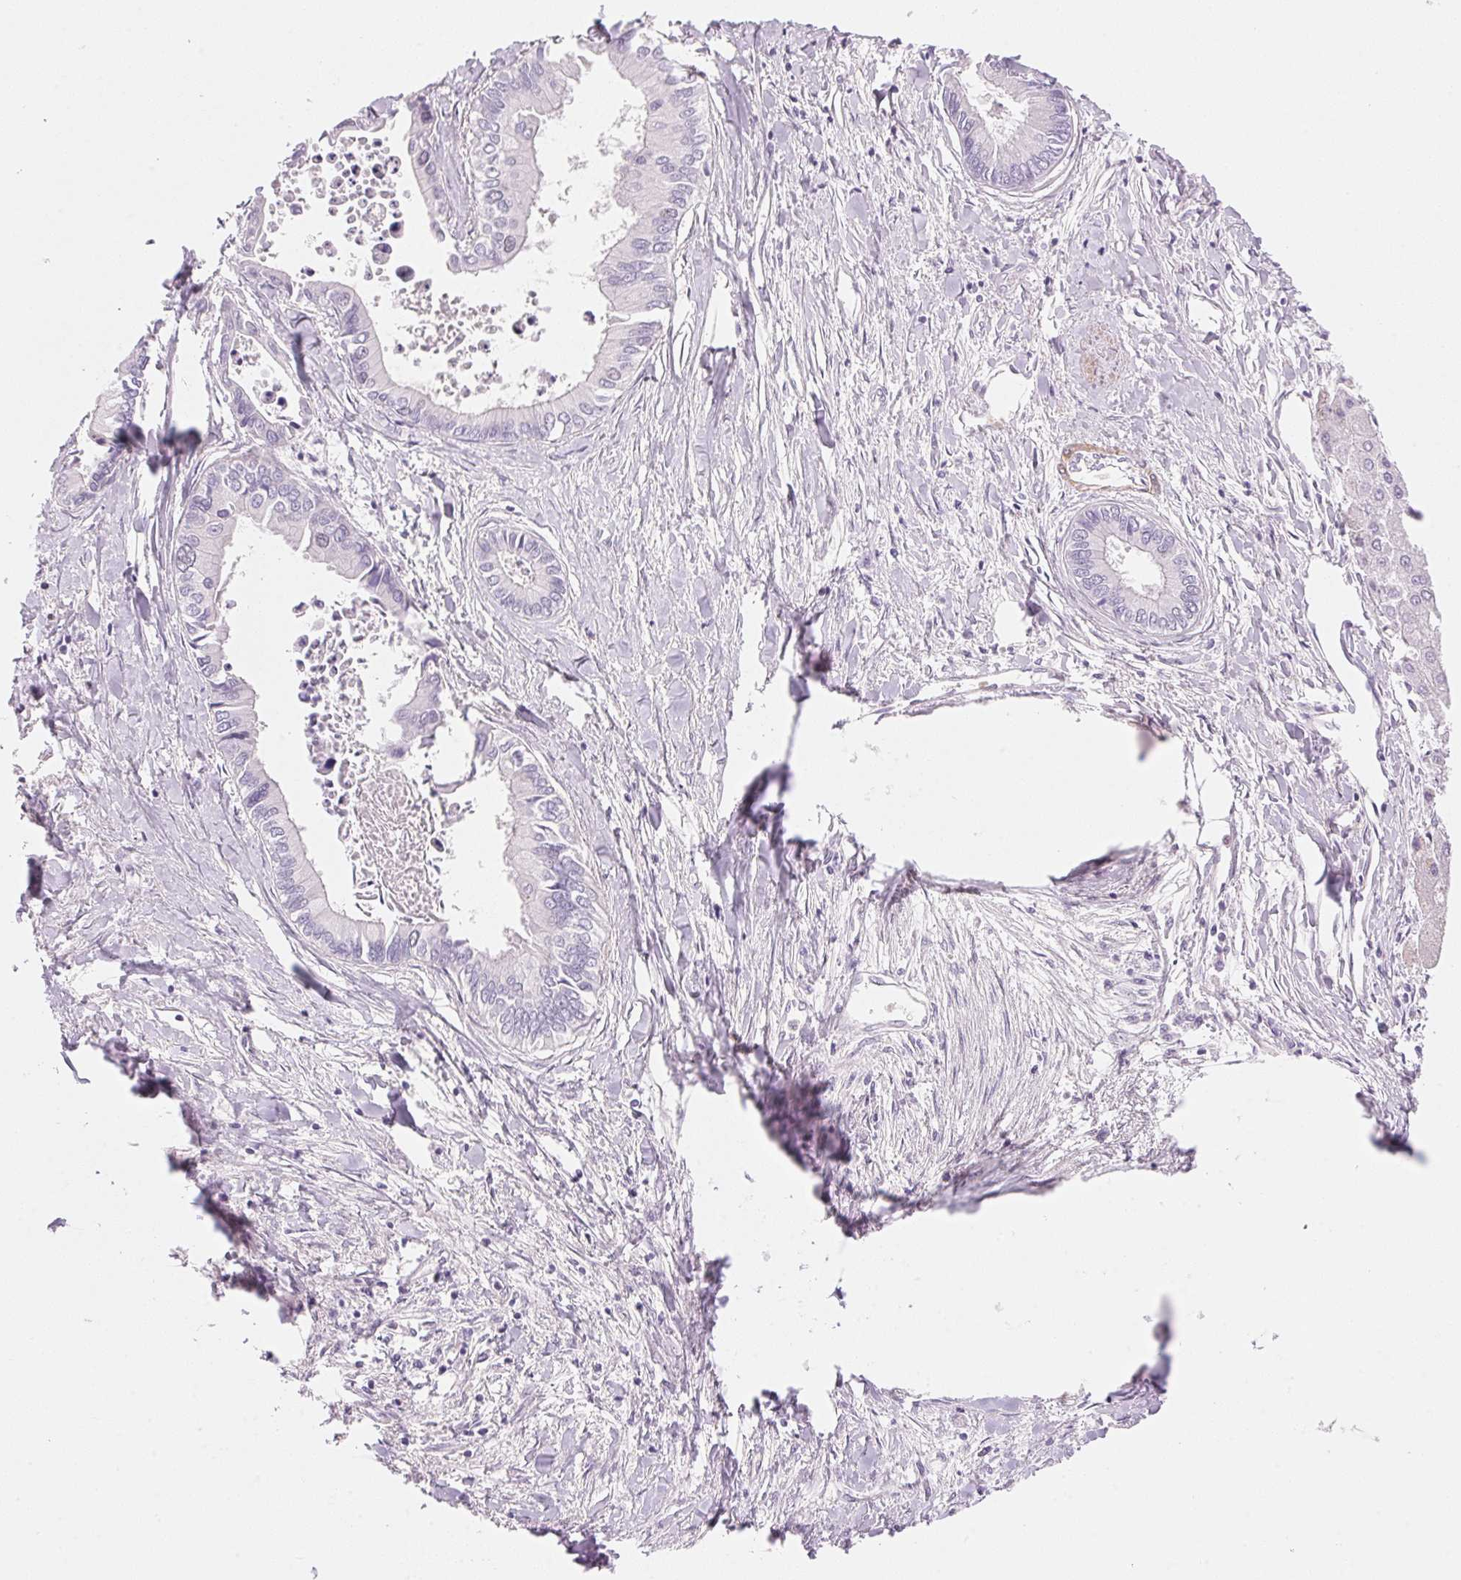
{"staining": {"intensity": "negative", "quantity": "none", "location": "none"}, "tissue": "liver cancer", "cell_type": "Tumor cells", "image_type": "cancer", "snomed": [{"axis": "morphology", "description": "Cholangiocarcinoma"}, {"axis": "topography", "description": "Liver"}], "caption": "Tumor cells show no significant staining in liver cancer (cholangiocarcinoma).", "gene": "SMTN", "patient": {"sex": "male", "age": 66}}